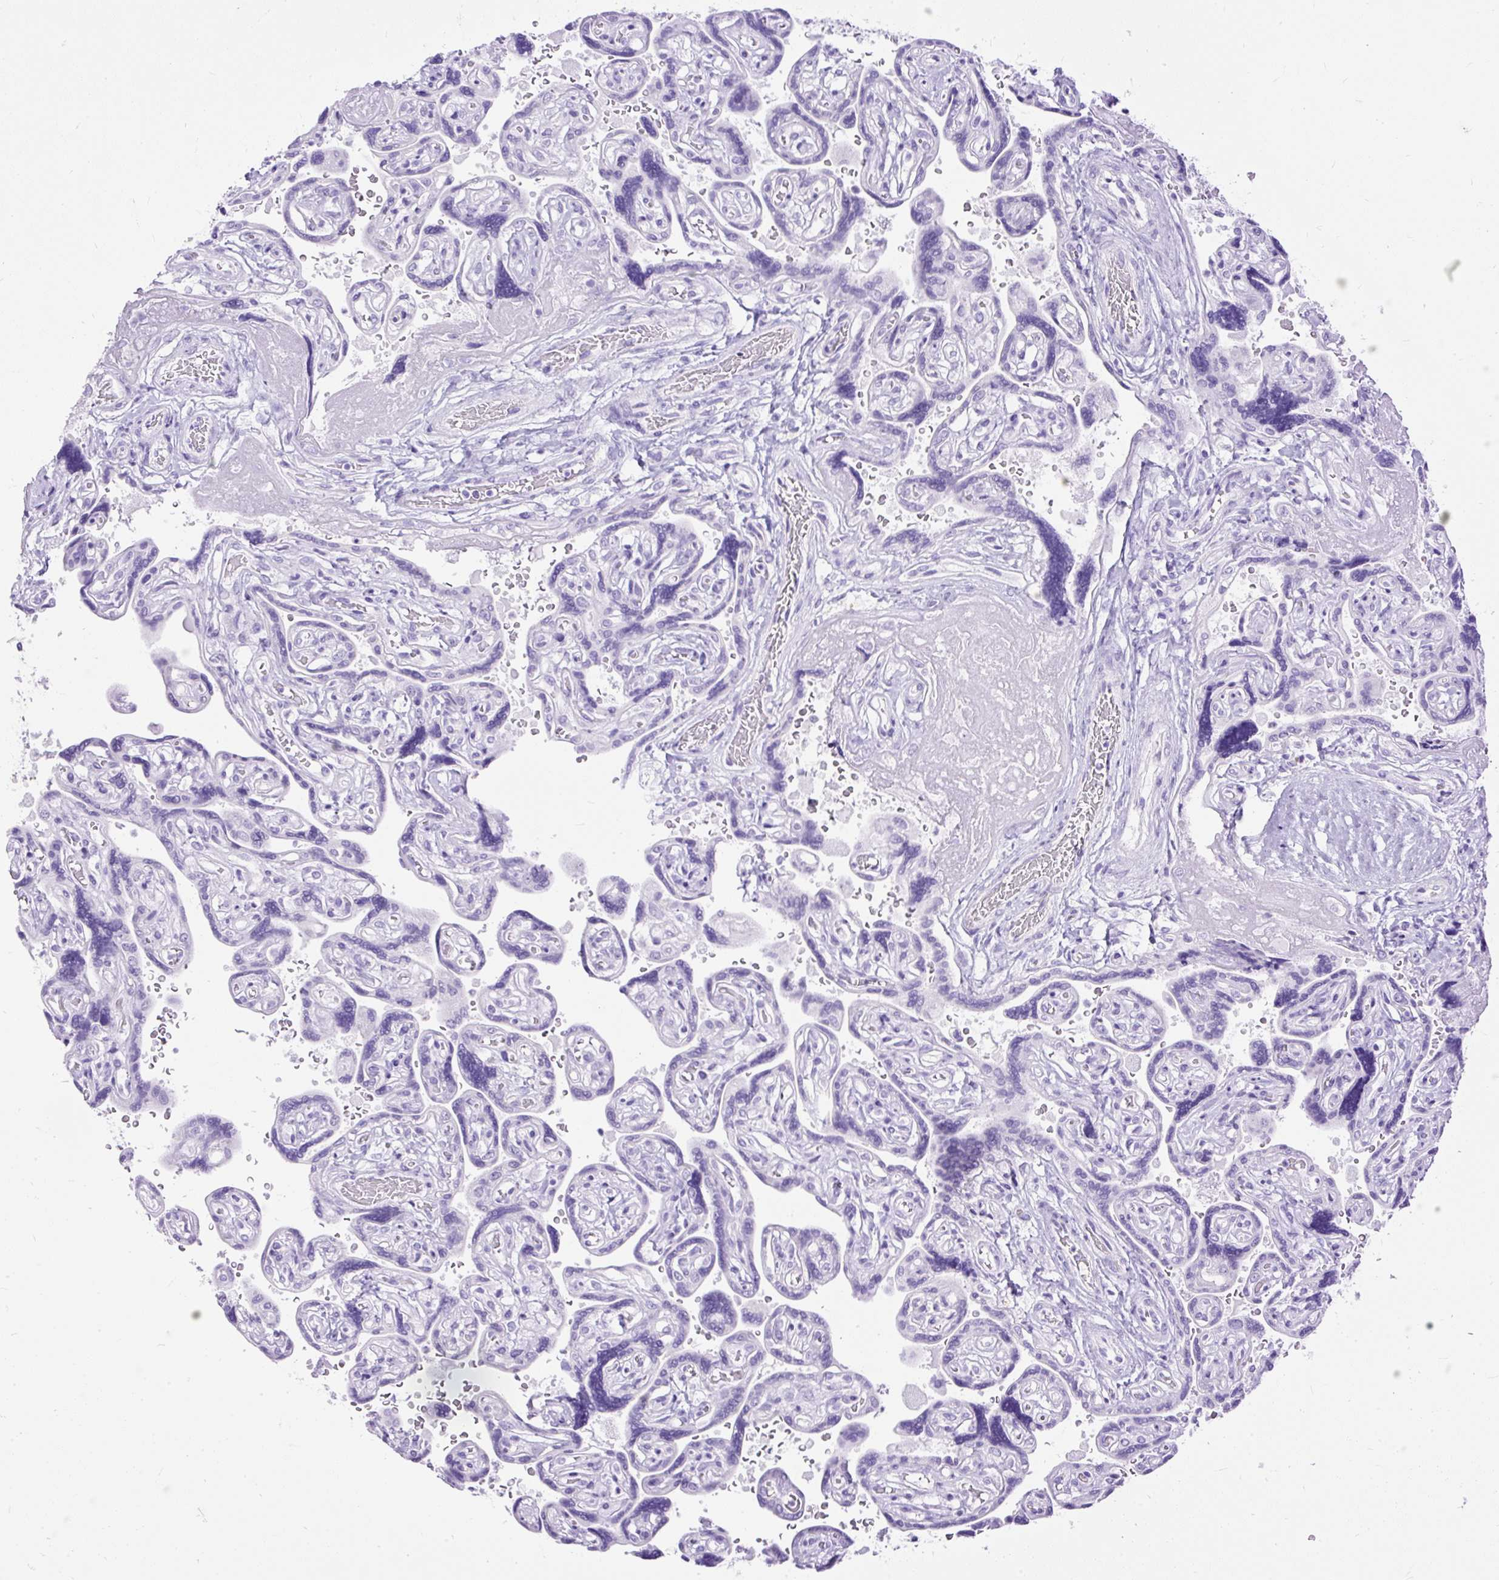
{"staining": {"intensity": "negative", "quantity": "none", "location": "none"}, "tissue": "placenta", "cell_type": "Trophoblastic cells", "image_type": "normal", "snomed": [{"axis": "morphology", "description": "Normal tissue, NOS"}, {"axis": "topography", "description": "Placenta"}], "caption": "Immunohistochemistry of normal human placenta displays no positivity in trophoblastic cells.", "gene": "HEY1", "patient": {"sex": "female", "age": 32}}